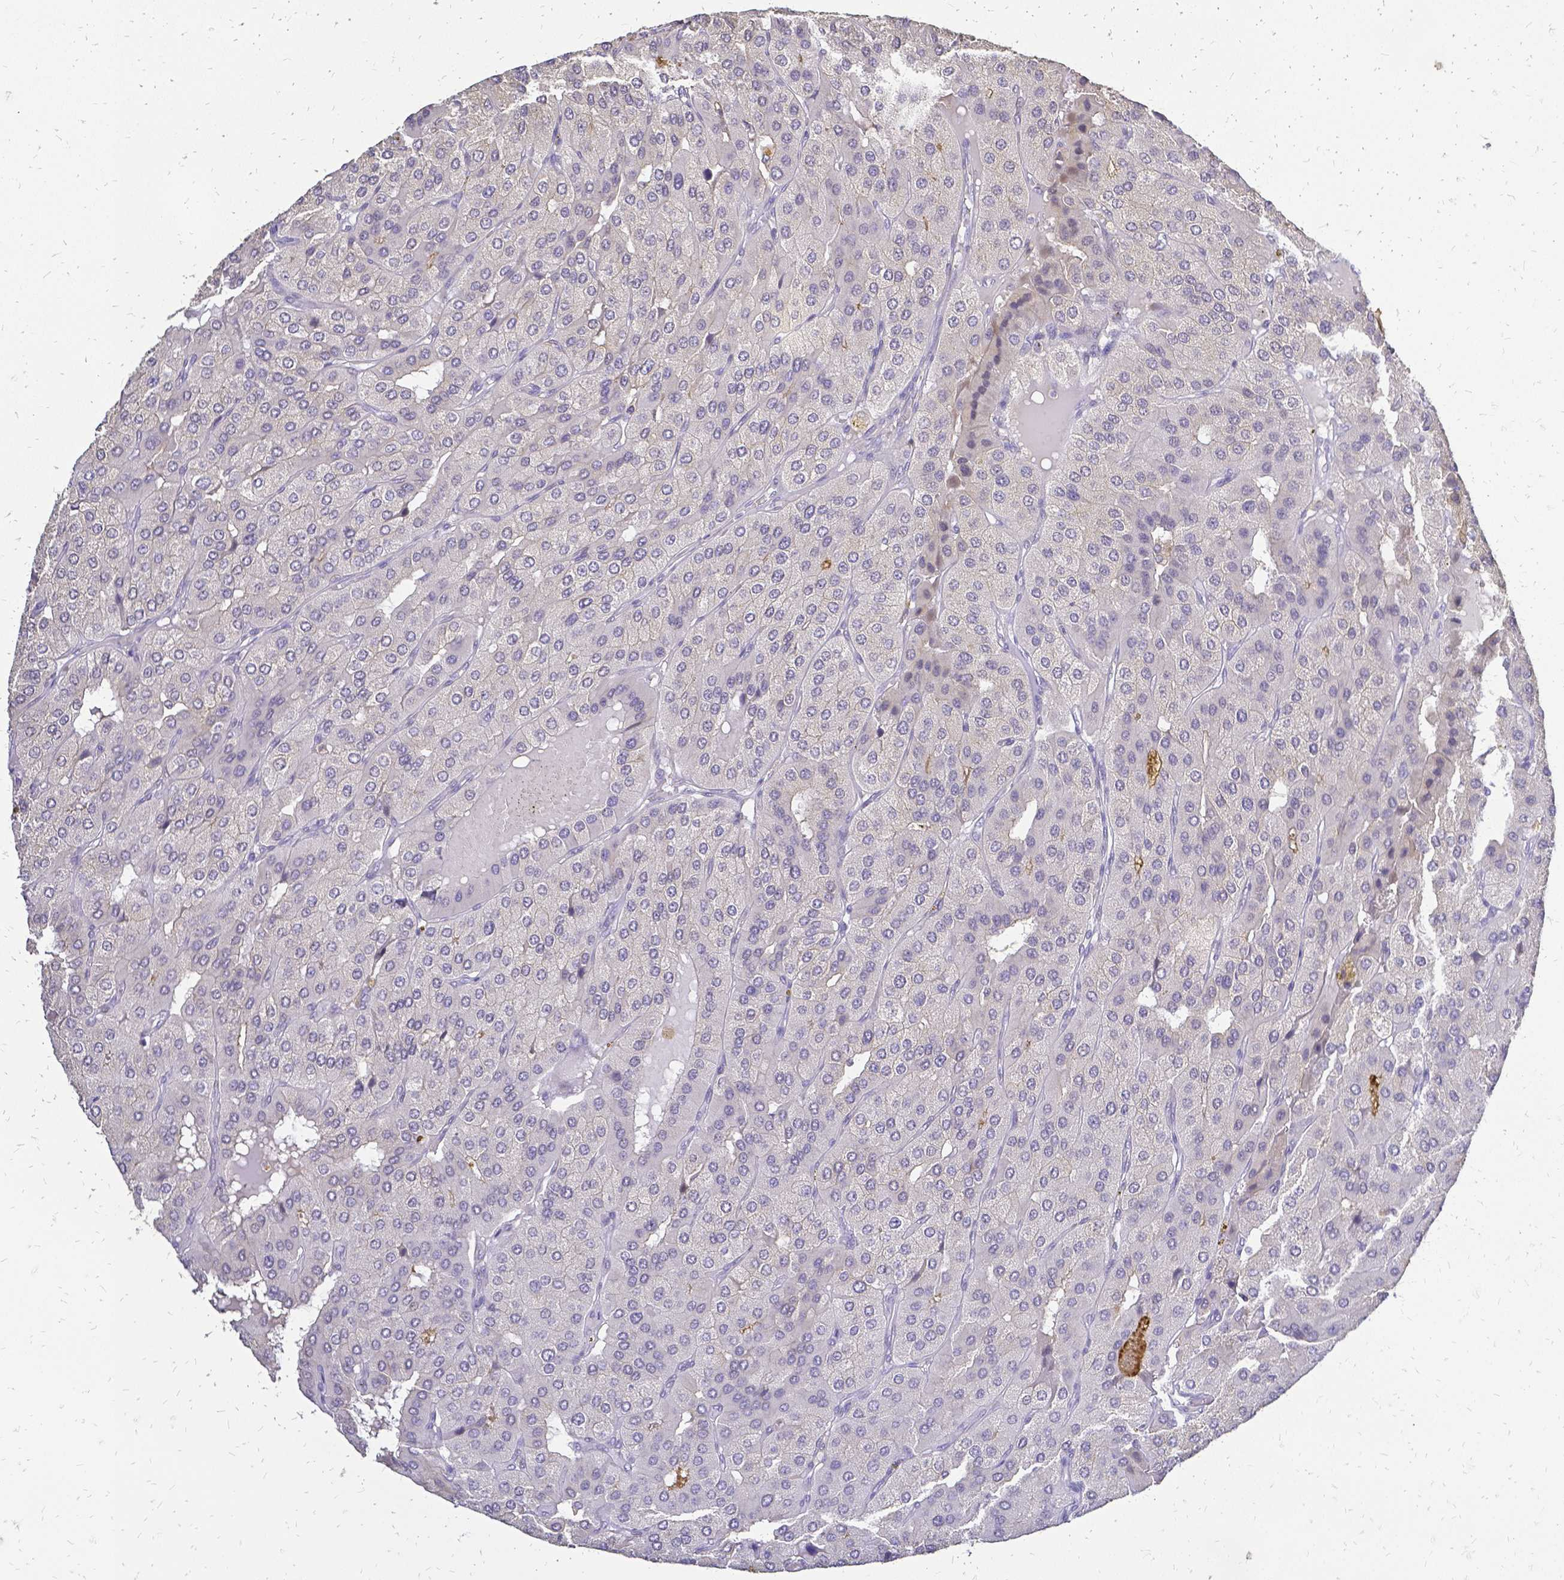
{"staining": {"intensity": "negative", "quantity": "none", "location": "none"}, "tissue": "parathyroid gland", "cell_type": "Glandular cells", "image_type": "normal", "snomed": [{"axis": "morphology", "description": "Normal tissue, NOS"}, {"axis": "morphology", "description": "Adenoma, NOS"}, {"axis": "topography", "description": "Parathyroid gland"}], "caption": "This is an immunohistochemistry (IHC) micrograph of unremarkable human parathyroid gland. There is no expression in glandular cells.", "gene": "CIB1", "patient": {"sex": "female", "age": 86}}